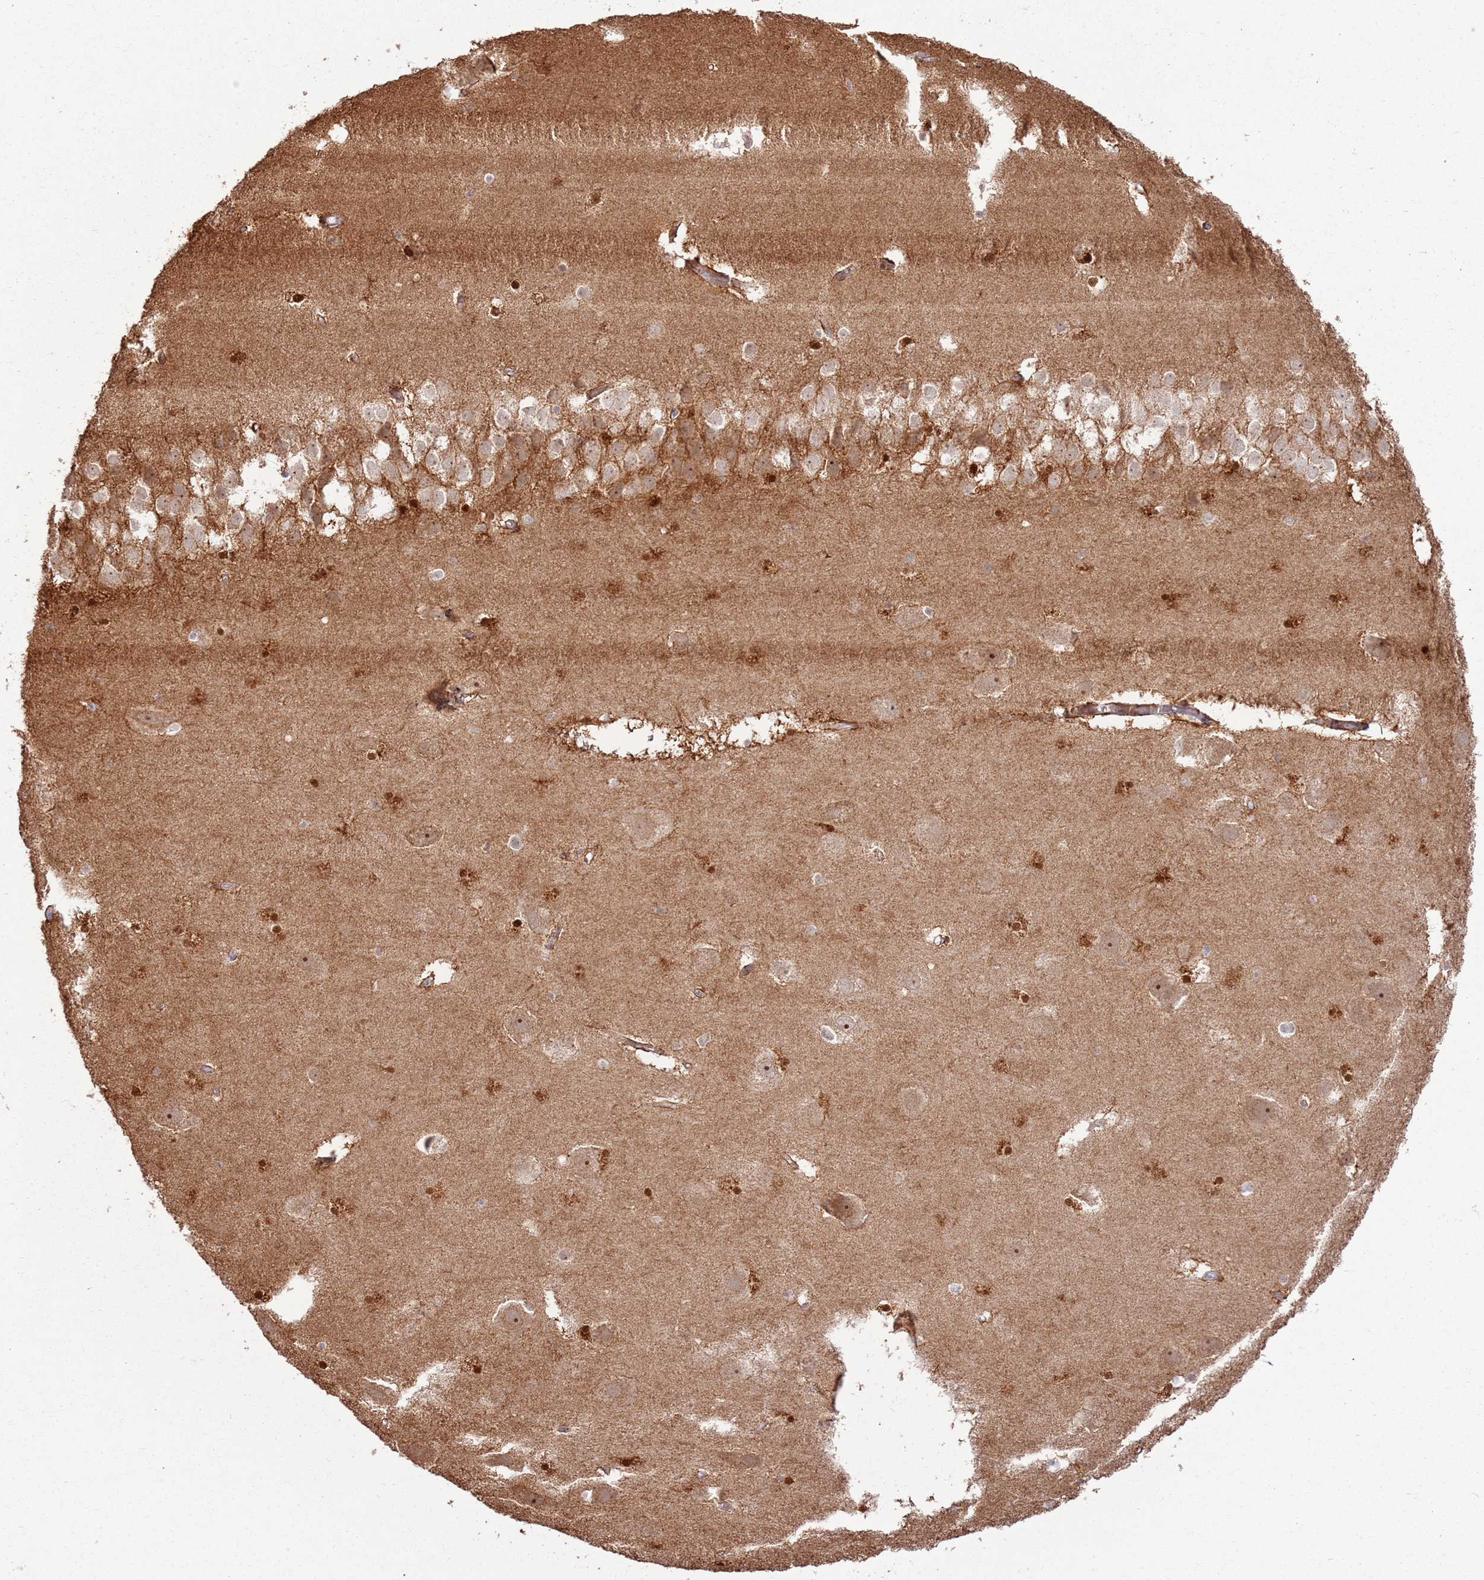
{"staining": {"intensity": "strong", "quantity": "<25%", "location": "cytoplasmic/membranous,nuclear"}, "tissue": "hippocampus", "cell_type": "Glial cells", "image_type": "normal", "snomed": [{"axis": "morphology", "description": "Normal tissue, NOS"}, {"axis": "topography", "description": "Hippocampus"}], "caption": "Strong cytoplasmic/membranous,nuclear staining is identified in approximately <25% of glial cells in unremarkable hippocampus. The protein of interest is shown in brown color, while the nuclei are stained blue.", "gene": "CNPY1", "patient": {"sex": "female", "age": 52}}